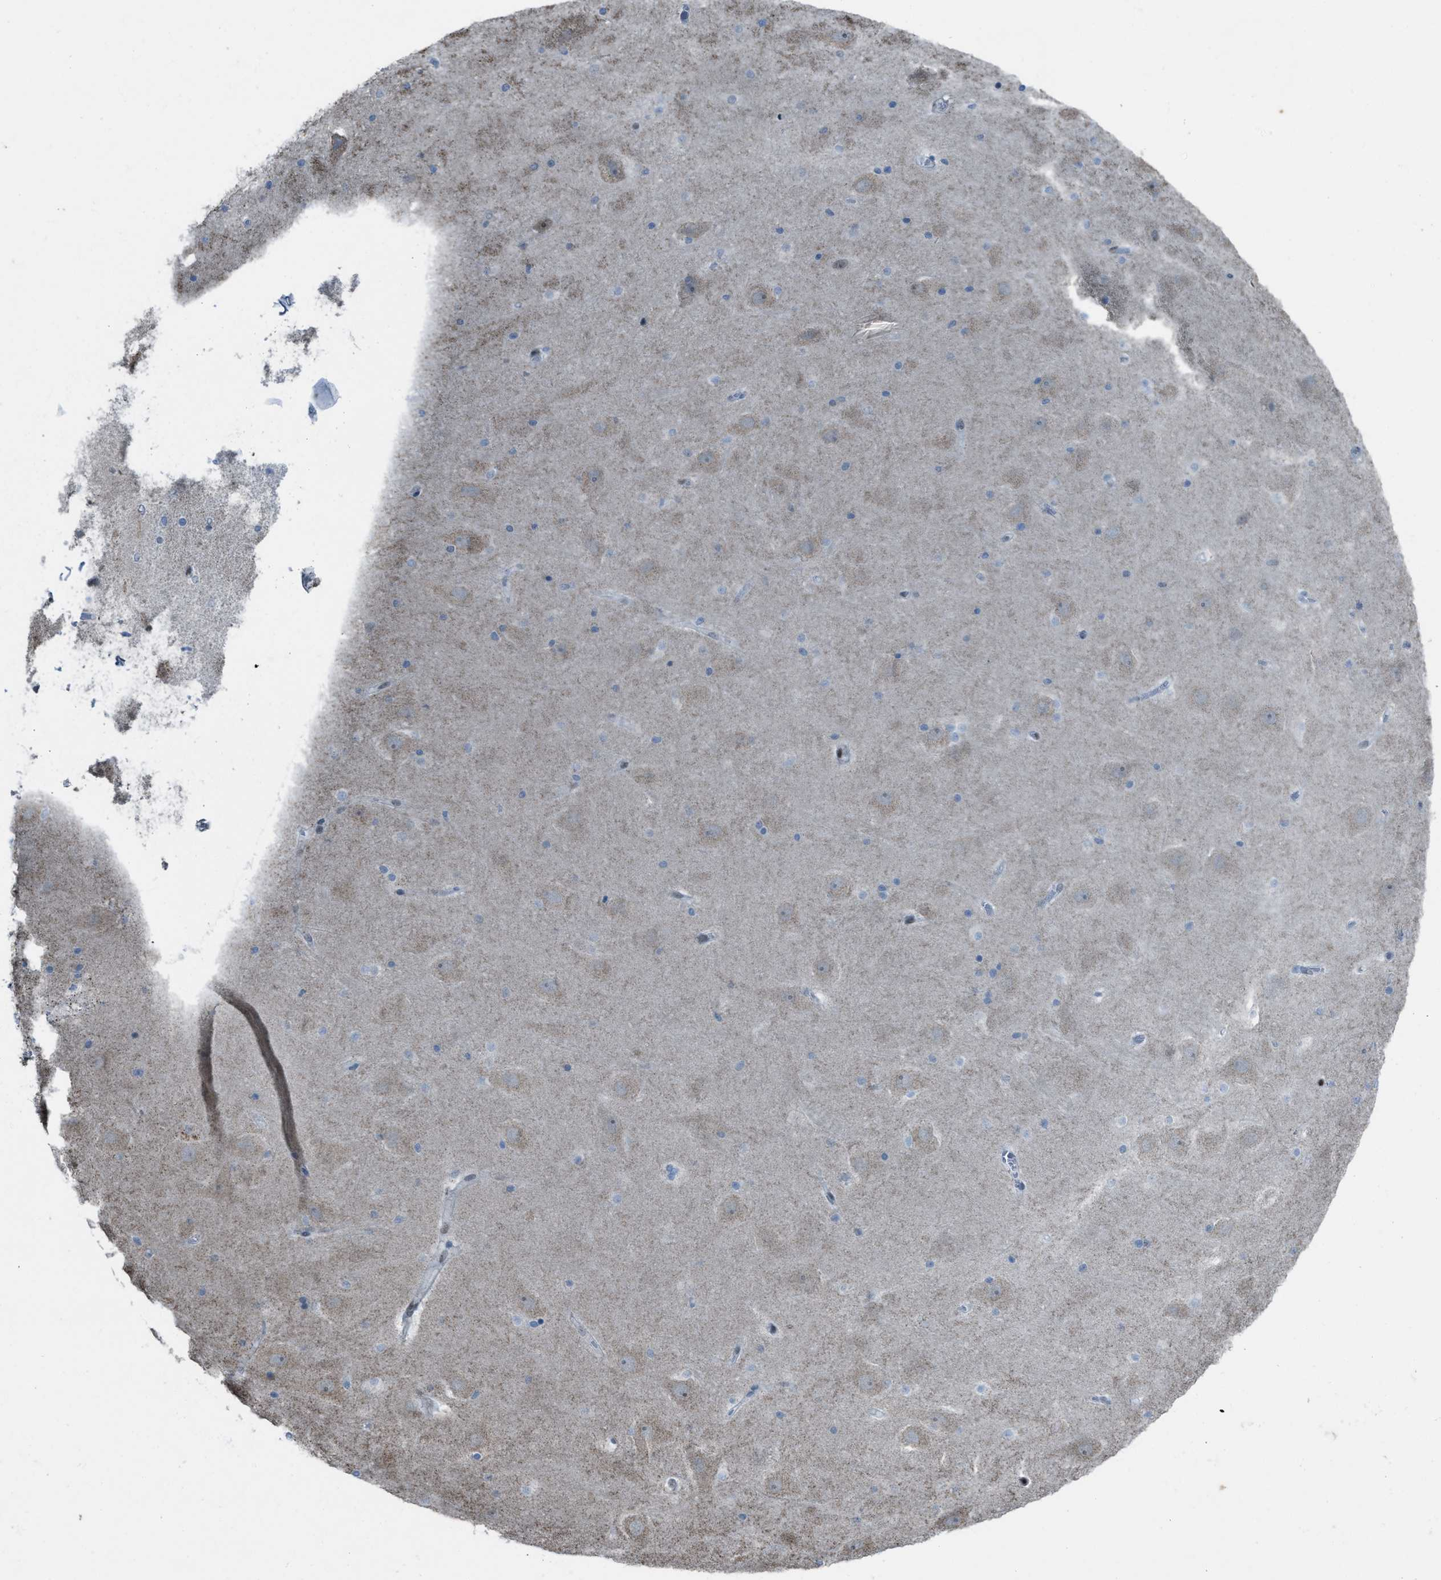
{"staining": {"intensity": "negative", "quantity": "none", "location": "none"}, "tissue": "hippocampus", "cell_type": "Glial cells", "image_type": "normal", "snomed": [{"axis": "morphology", "description": "Normal tissue, NOS"}, {"axis": "topography", "description": "Hippocampus"}], "caption": "Immunohistochemistry micrograph of benign hippocampus: human hippocampus stained with DAB shows no significant protein positivity in glial cells.", "gene": "SLFN5", "patient": {"sex": "male", "age": 45}}